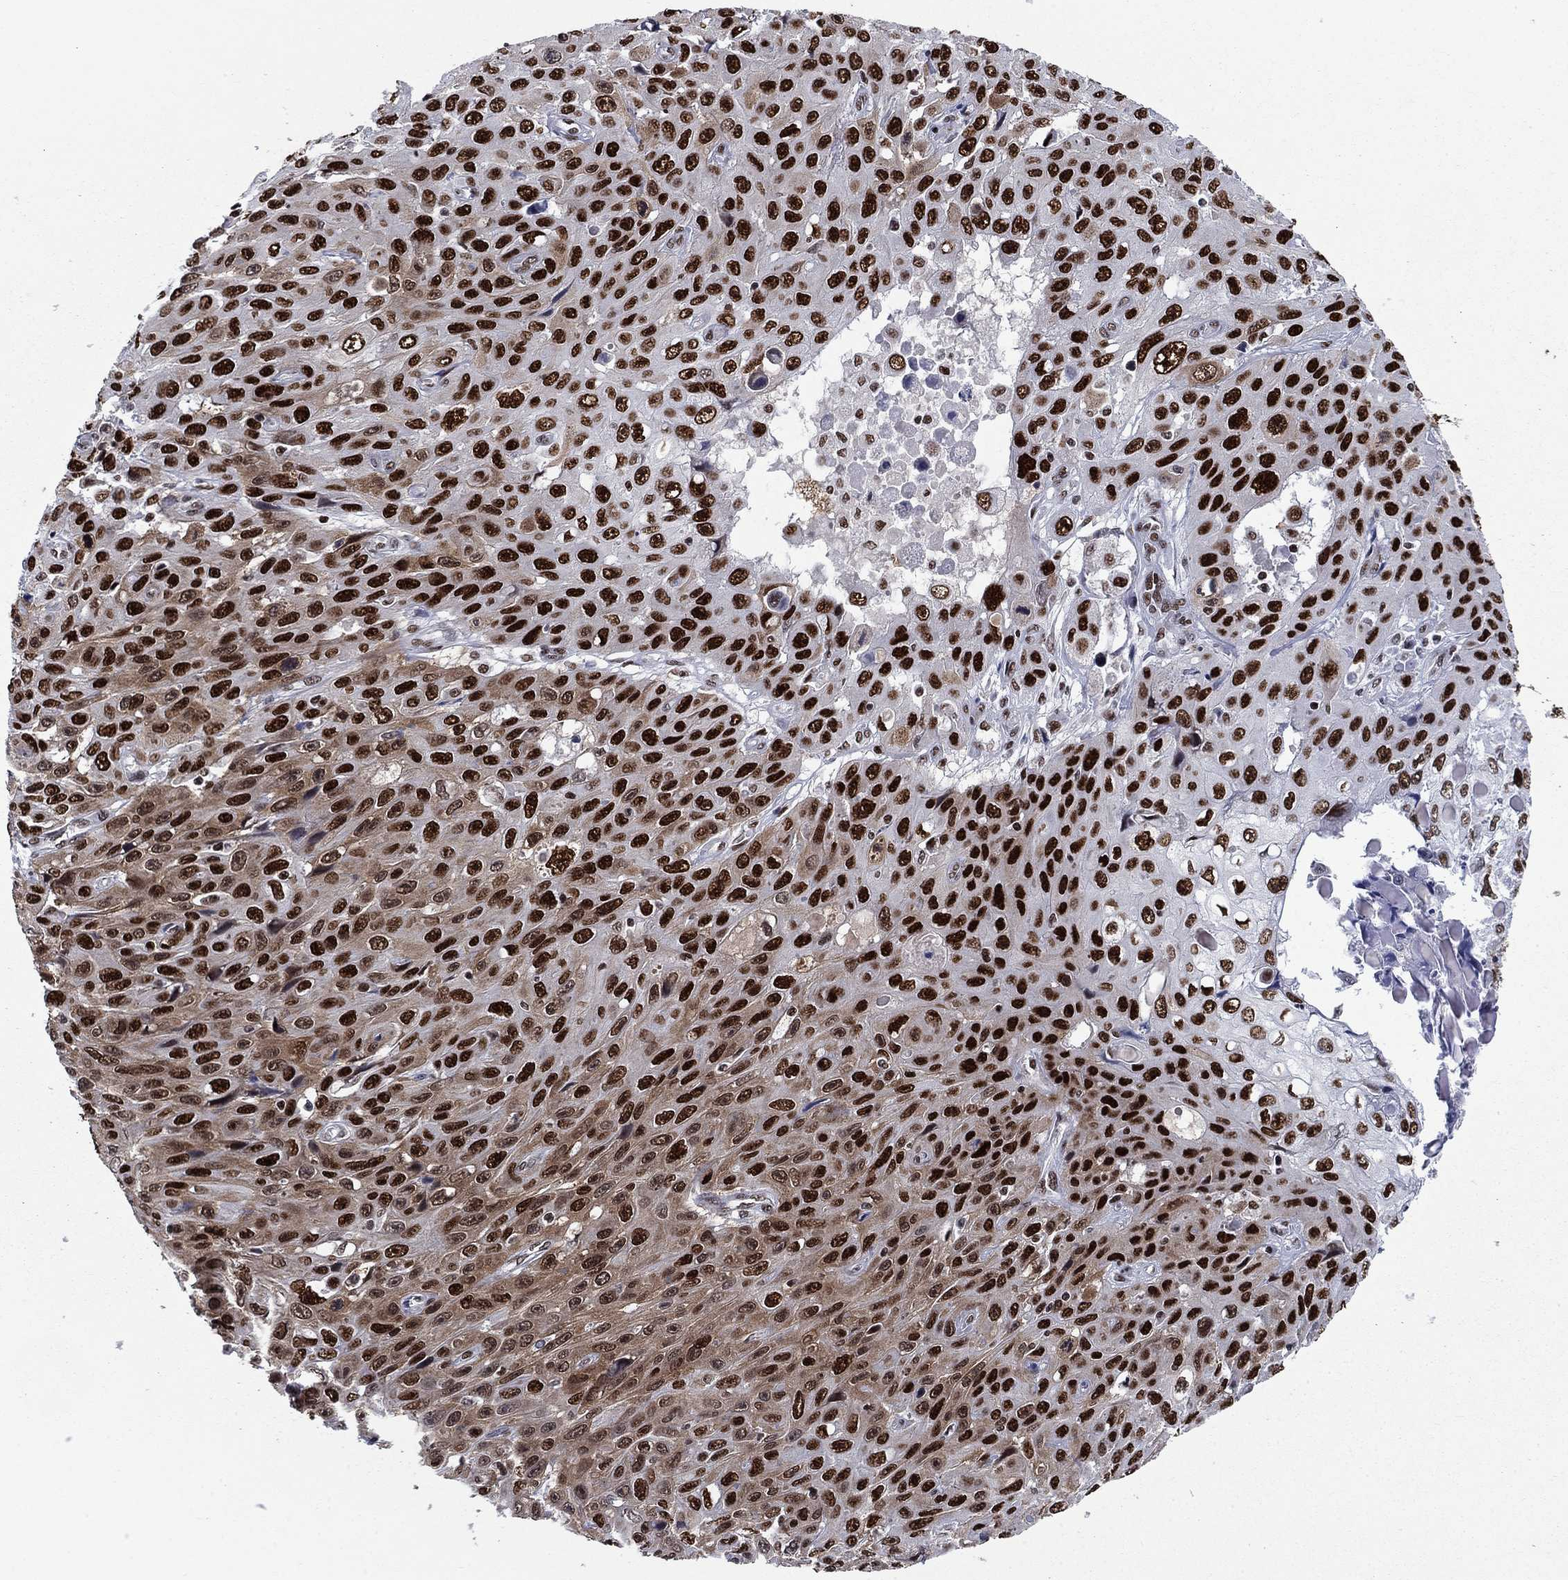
{"staining": {"intensity": "strong", "quantity": ">75%", "location": "nuclear"}, "tissue": "skin cancer", "cell_type": "Tumor cells", "image_type": "cancer", "snomed": [{"axis": "morphology", "description": "Squamous cell carcinoma, NOS"}, {"axis": "topography", "description": "Skin"}], "caption": "Brown immunohistochemical staining in skin squamous cell carcinoma exhibits strong nuclear expression in approximately >75% of tumor cells. (DAB = brown stain, brightfield microscopy at high magnification).", "gene": "RPRD1B", "patient": {"sex": "male", "age": 82}}